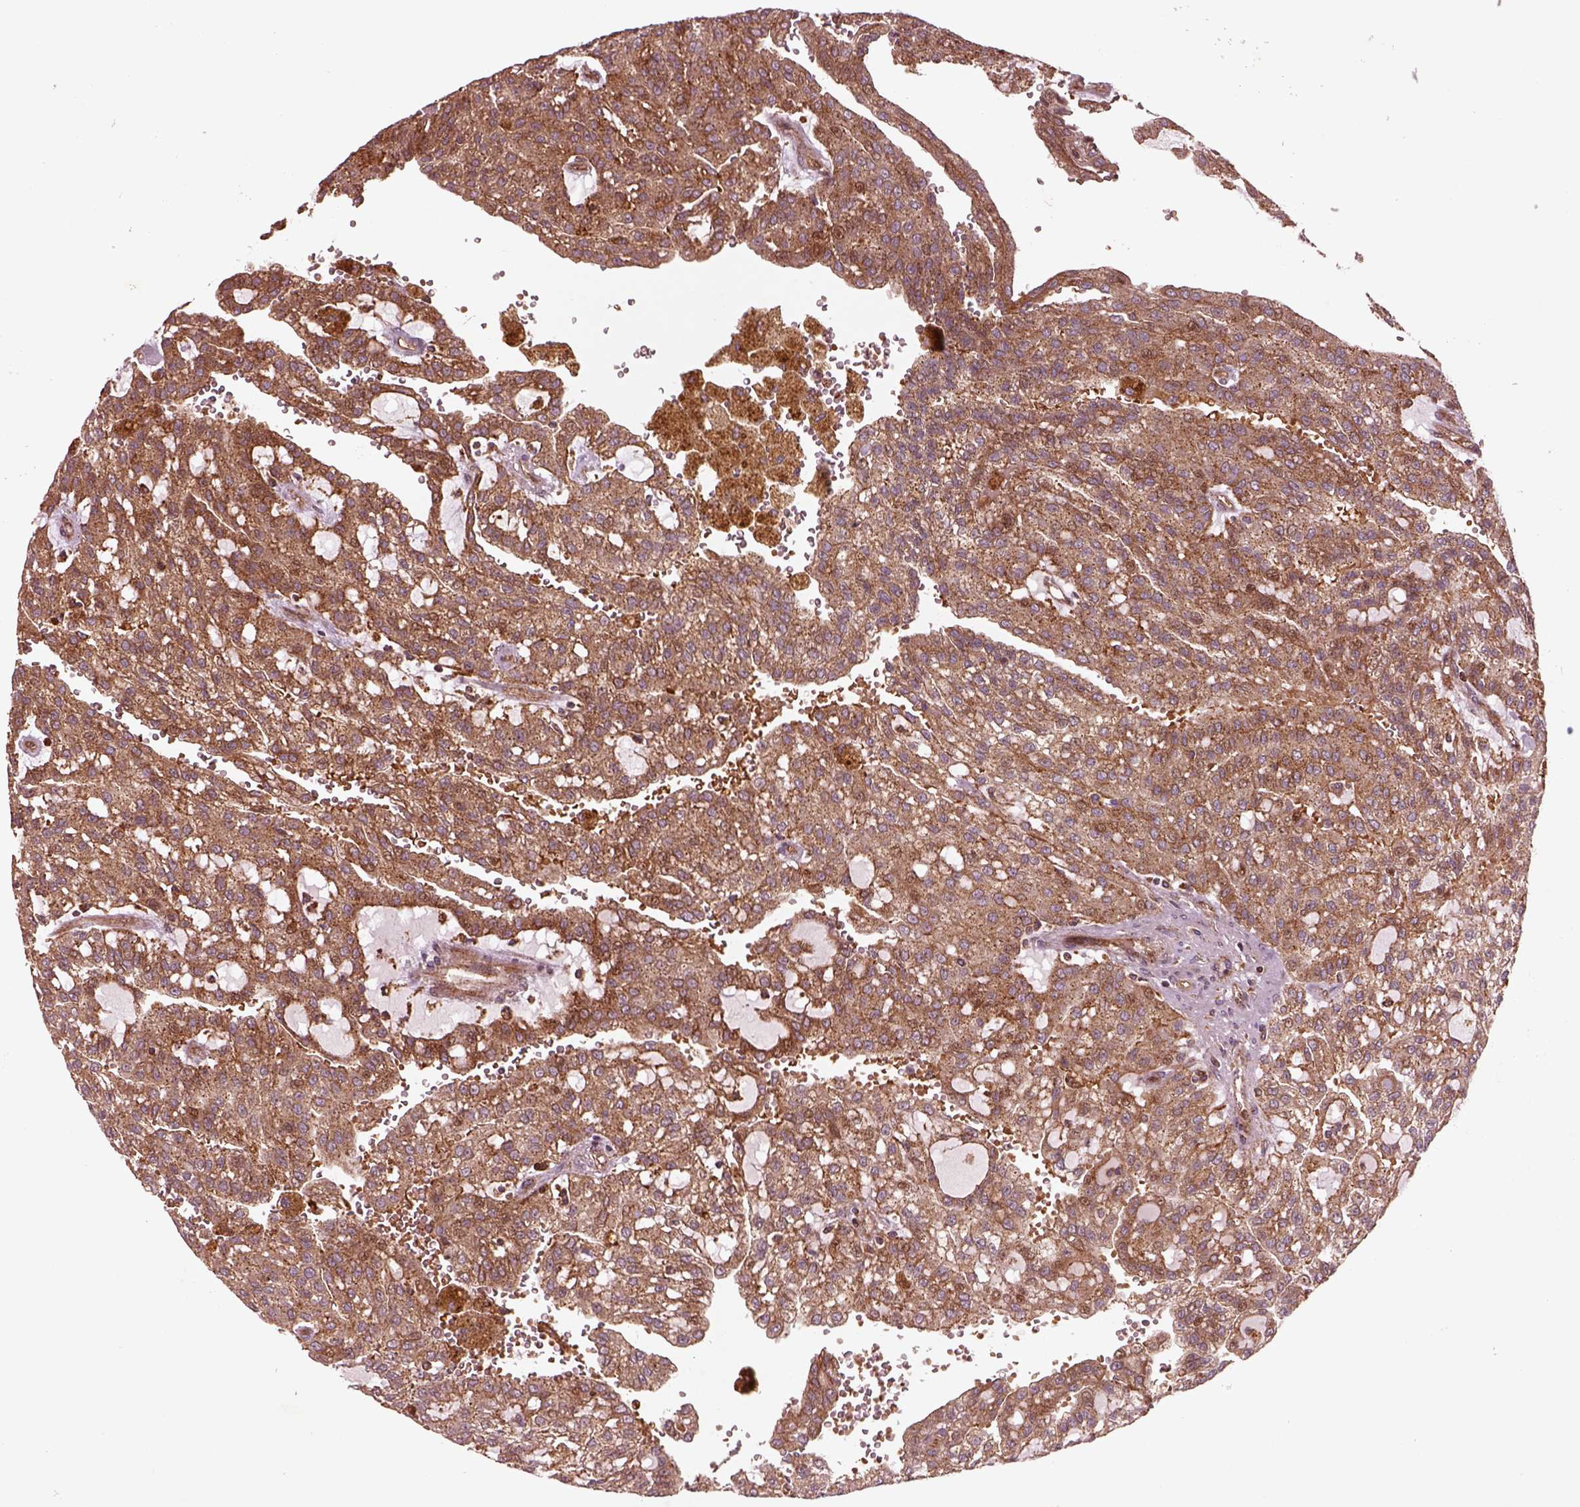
{"staining": {"intensity": "strong", "quantity": "25%-75%", "location": "cytoplasmic/membranous"}, "tissue": "renal cancer", "cell_type": "Tumor cells", "image_type": "cancer", "snomed": [{"axis": "morphology", "description": "Adenocarcinoma, NOS"}, {"axis": "topography", "description": "Kidney"}], "caption": "Renal adenocarcinoma tissue shows strong cytoplasmic/membranous expression in about 25%-75% of tumor cells, visualized by immunohistochemistry.", "gene": "WASHC2A", "patient": {"sex": "male", "age": 63}}